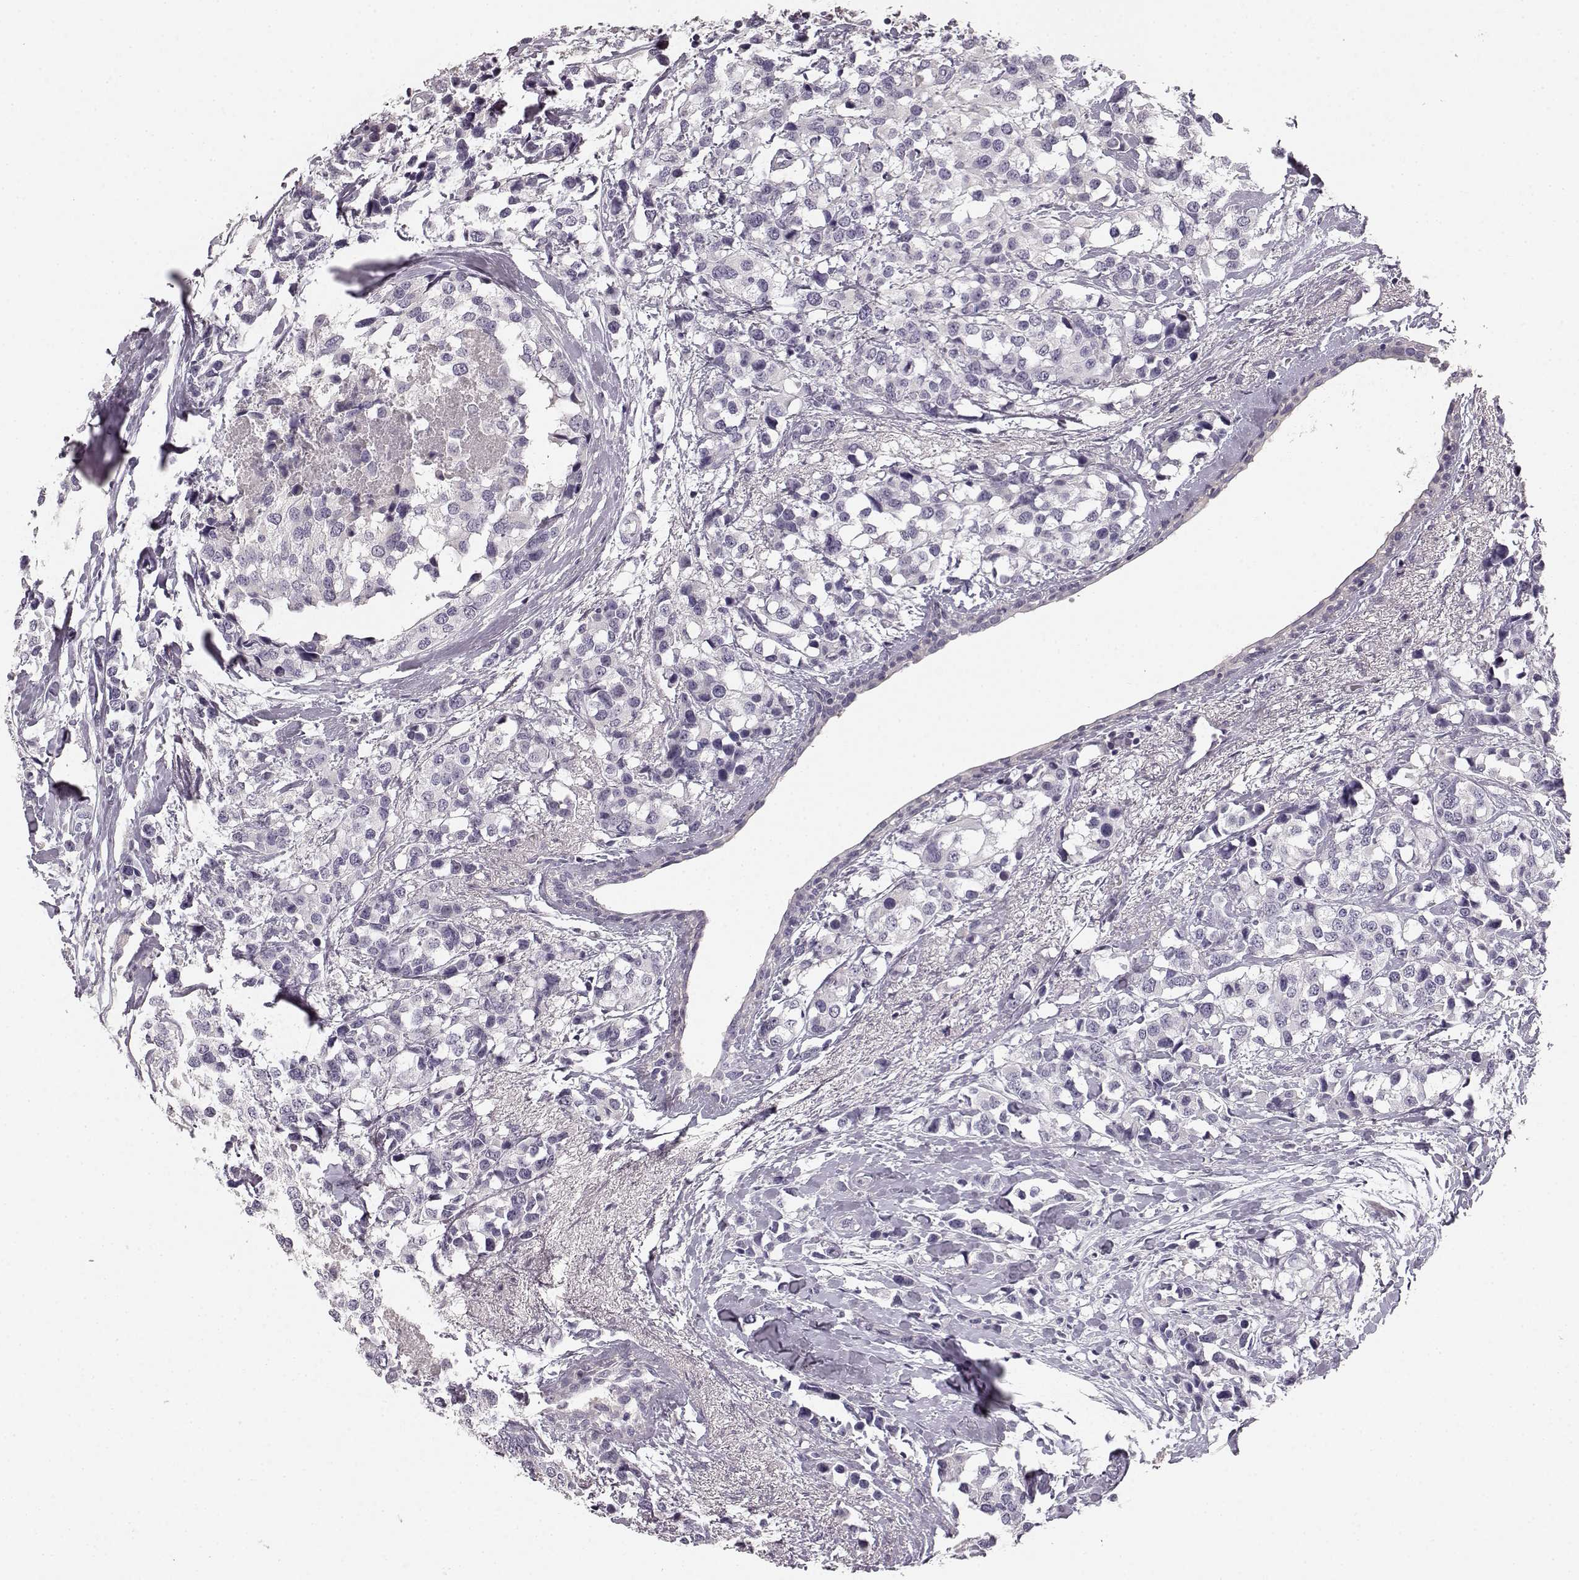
{"staining": {"intensity": "negative", "quantity": "none", "location": "none"}, "tissue": "breast cancer", "cell_type": "Tumor cells", "image_type": "cancer", "snomed": [{"axis": "morphology", "description": "Lobular carcinoma"}, {"axis": "topography", "description": "Breast"}], "caption": "Lobular carcinoma (breast) was stained to show a protein in brown. There is no significant positivity in tumor cells.", "gene": "KIAA0319", "patient": {"sex": "female", "age": 59}}